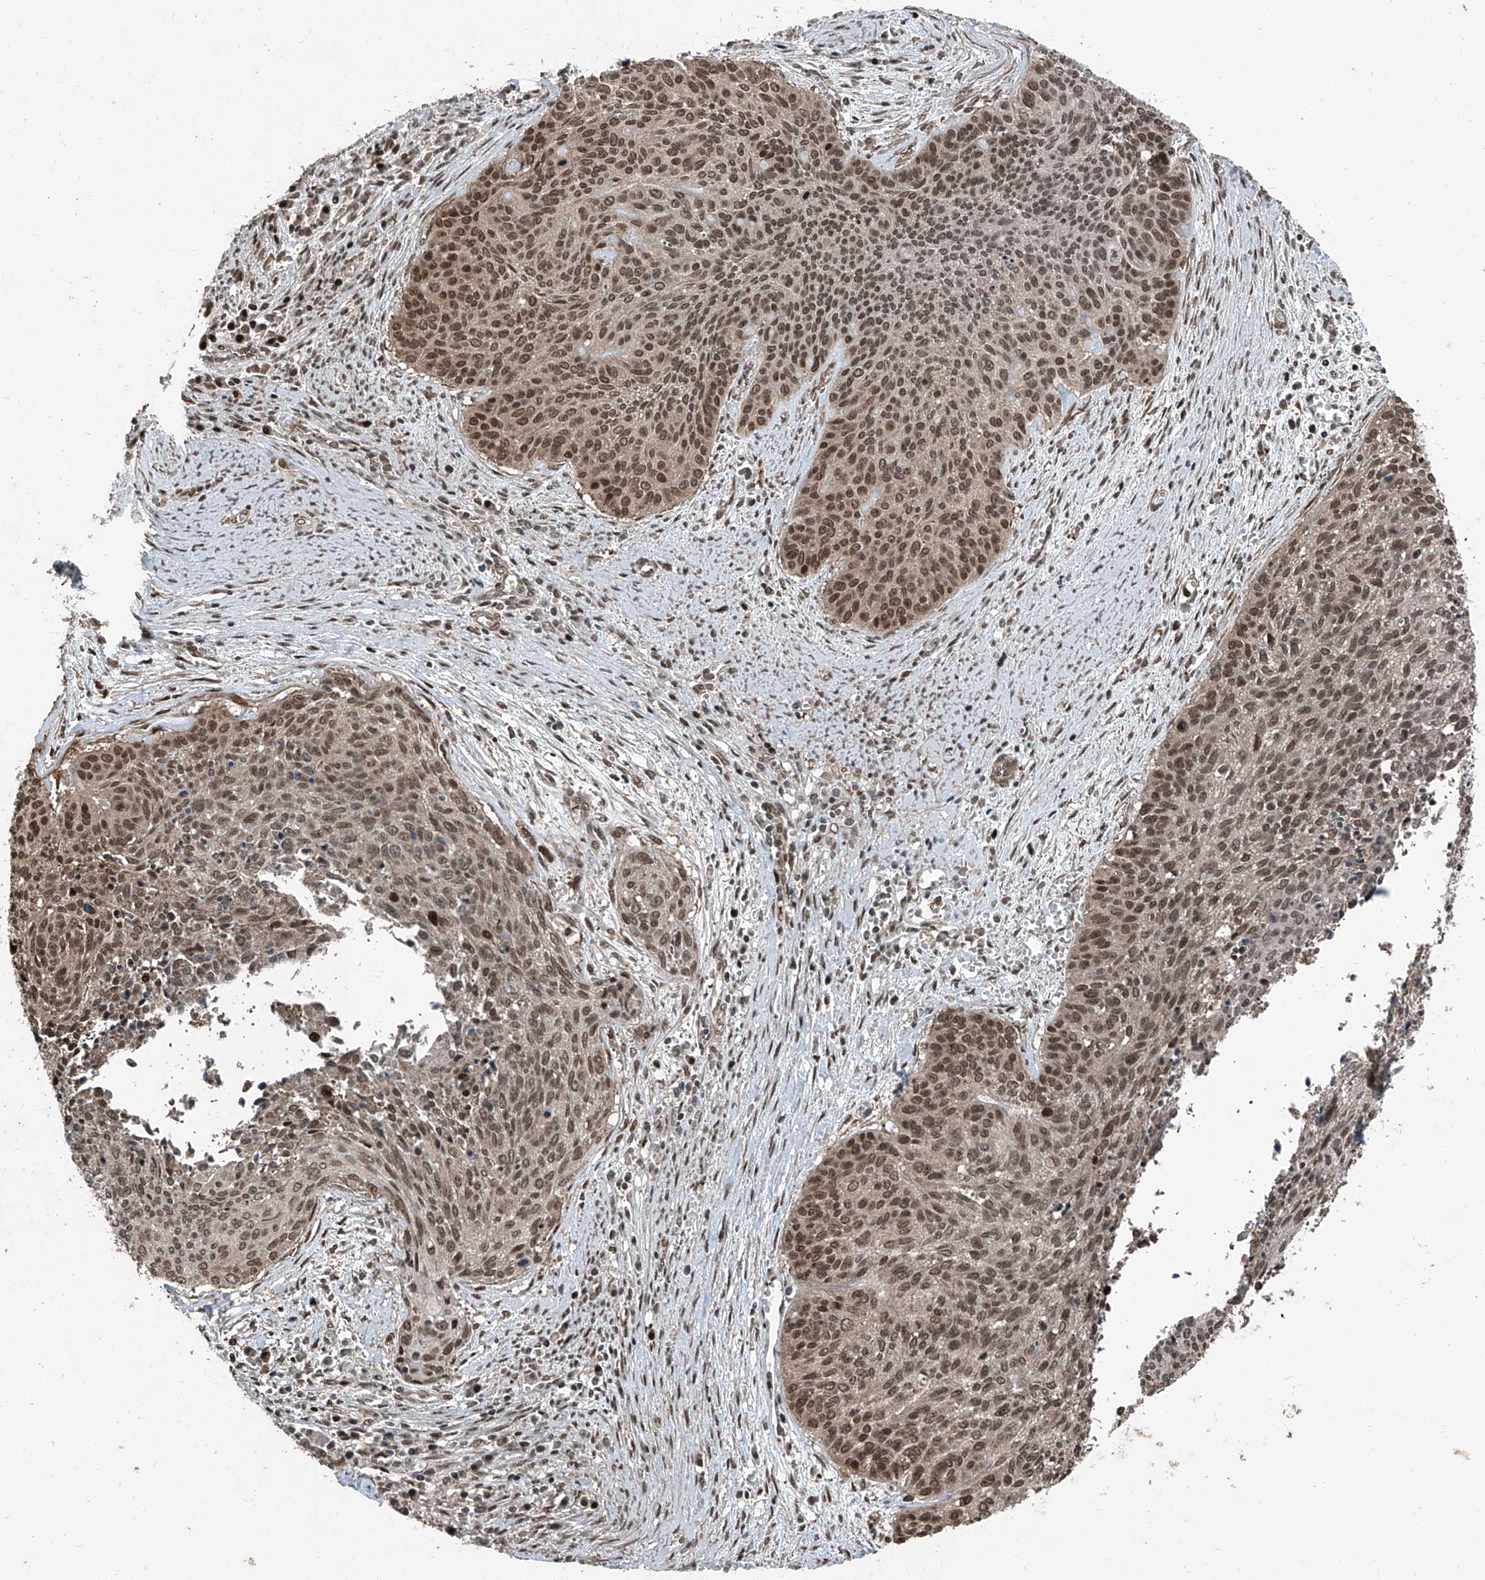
{"staining": {"intensity": "moderate", "quantity": ">75%", "location": "nuclear"}, "tissue": "cervical cancer", "cell_type": "Tumor cells", "image_type": "cancer", "snomed": [{"axis": "morphology", "description": "Squamous cell carcinoma, NOS"}, {"axis": "topography", "description": "Cervix"}], "caption": "High-magnification brightfield microscopy of cervical cancer (squamous cell carcinoma) stained with DAB (brown) and counterstained with hematoxylin (blue). tumor cells exhibit moderate nuclear expression is identified in approximately>75% of cells. (DAB (3,3'-diaminobenzidine) IHC, brown staining for protein, blue staining for nuclei).", "gene": "ZNF570", "patient": {"sex": "female", "age": 55}}